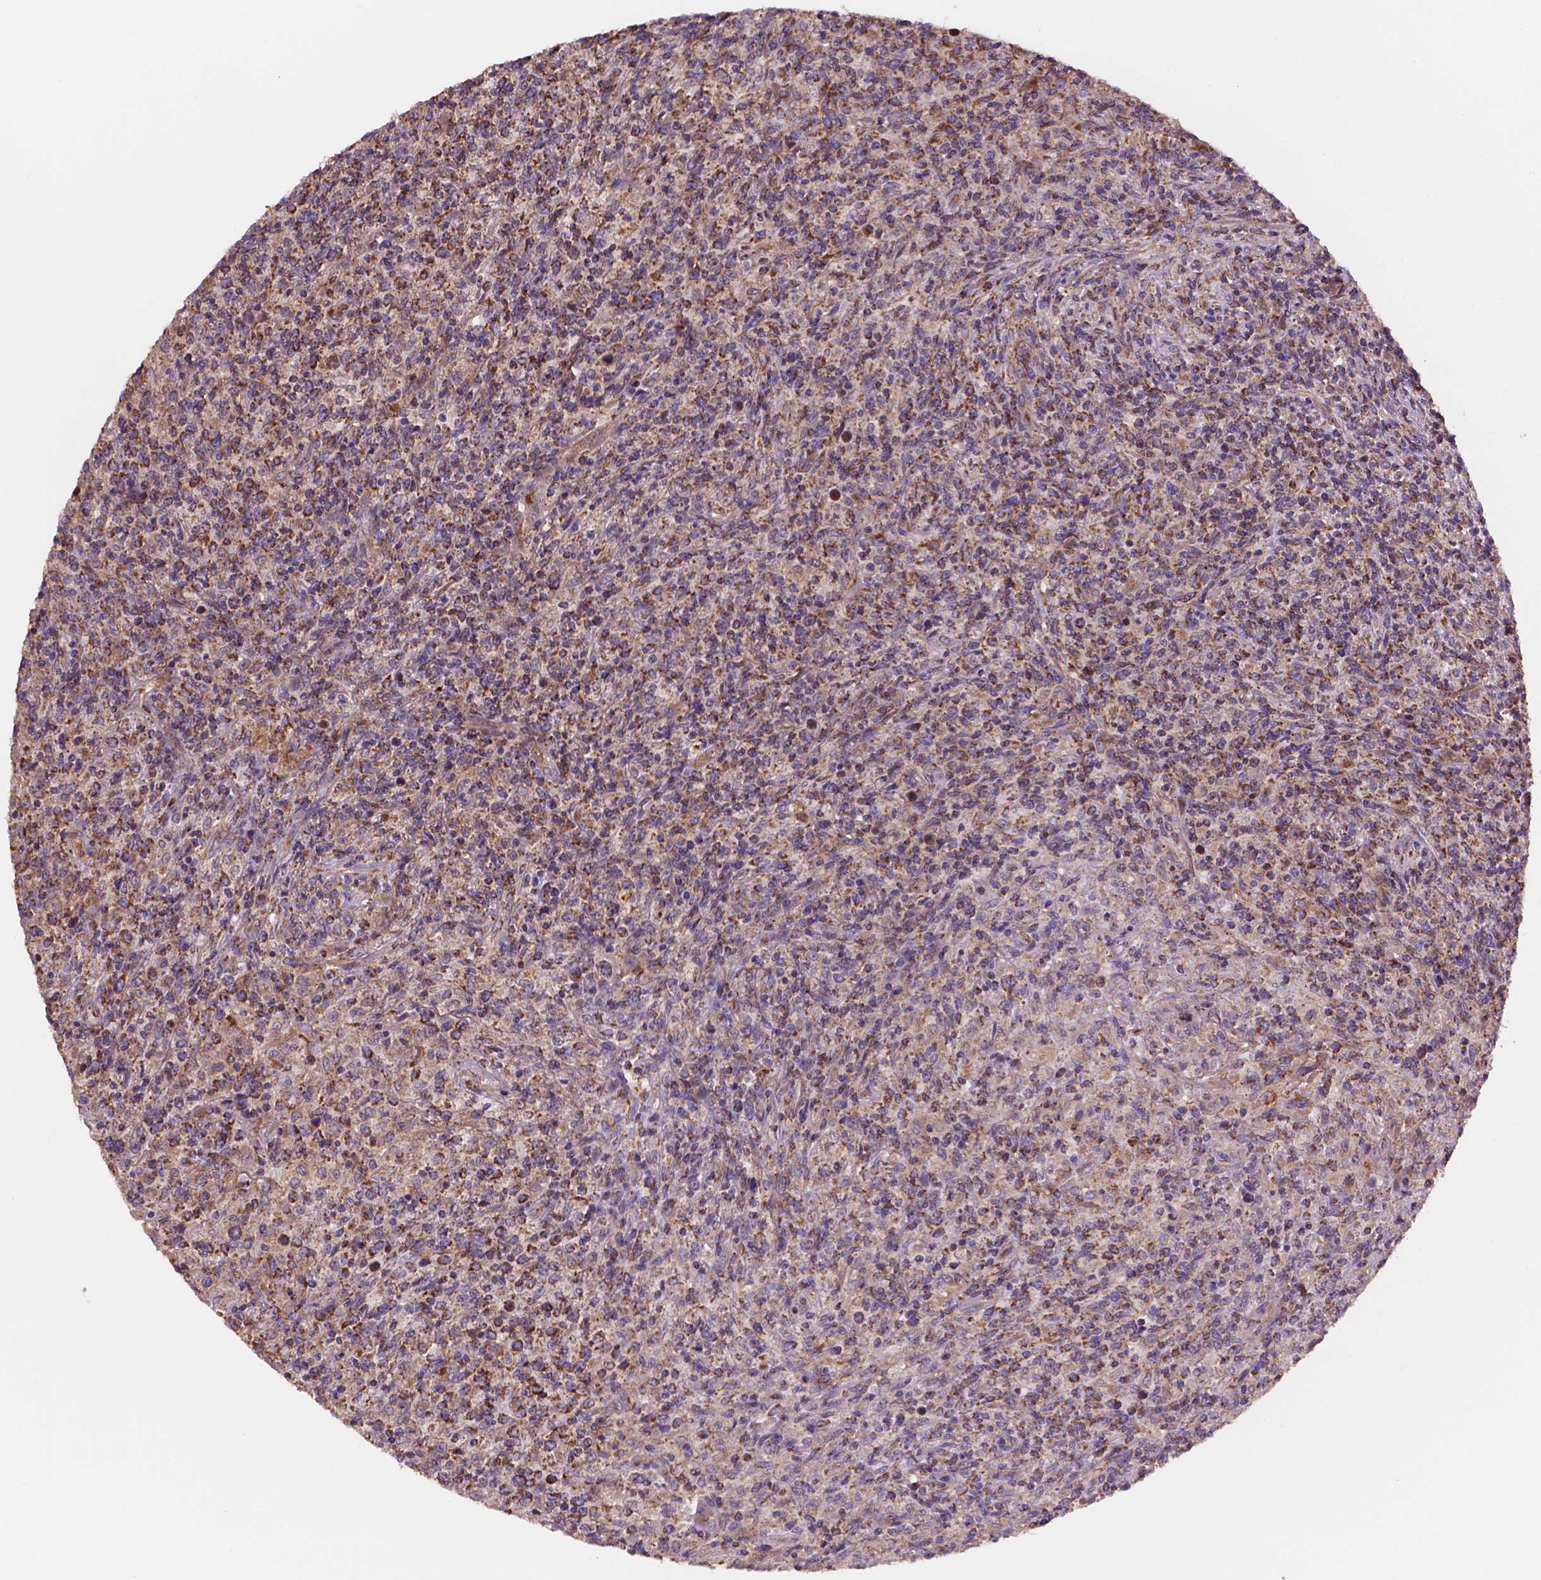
{"staining": {"intensity": "moderate", "quantity": "25%-75%", "location": "cytoplasmic/membranous"}, "tissue": "lymphoma", "cell_type": "Tumor cells", "image_type": "cancer", "snomed": [{"axis": "morphology", "description": "Malignant lymphoma, non-Hodgkin's type, High grade"}, {"axis": "topography", "description": "Lung"}], "caption": "Human lymphoma stained with a brown dye shows moderate cytoplasmic/membranous positive staining in about 25%-75% of tumor cells.", "gene": "WARS2", "patient": {"sex": "male", "age": 79}}